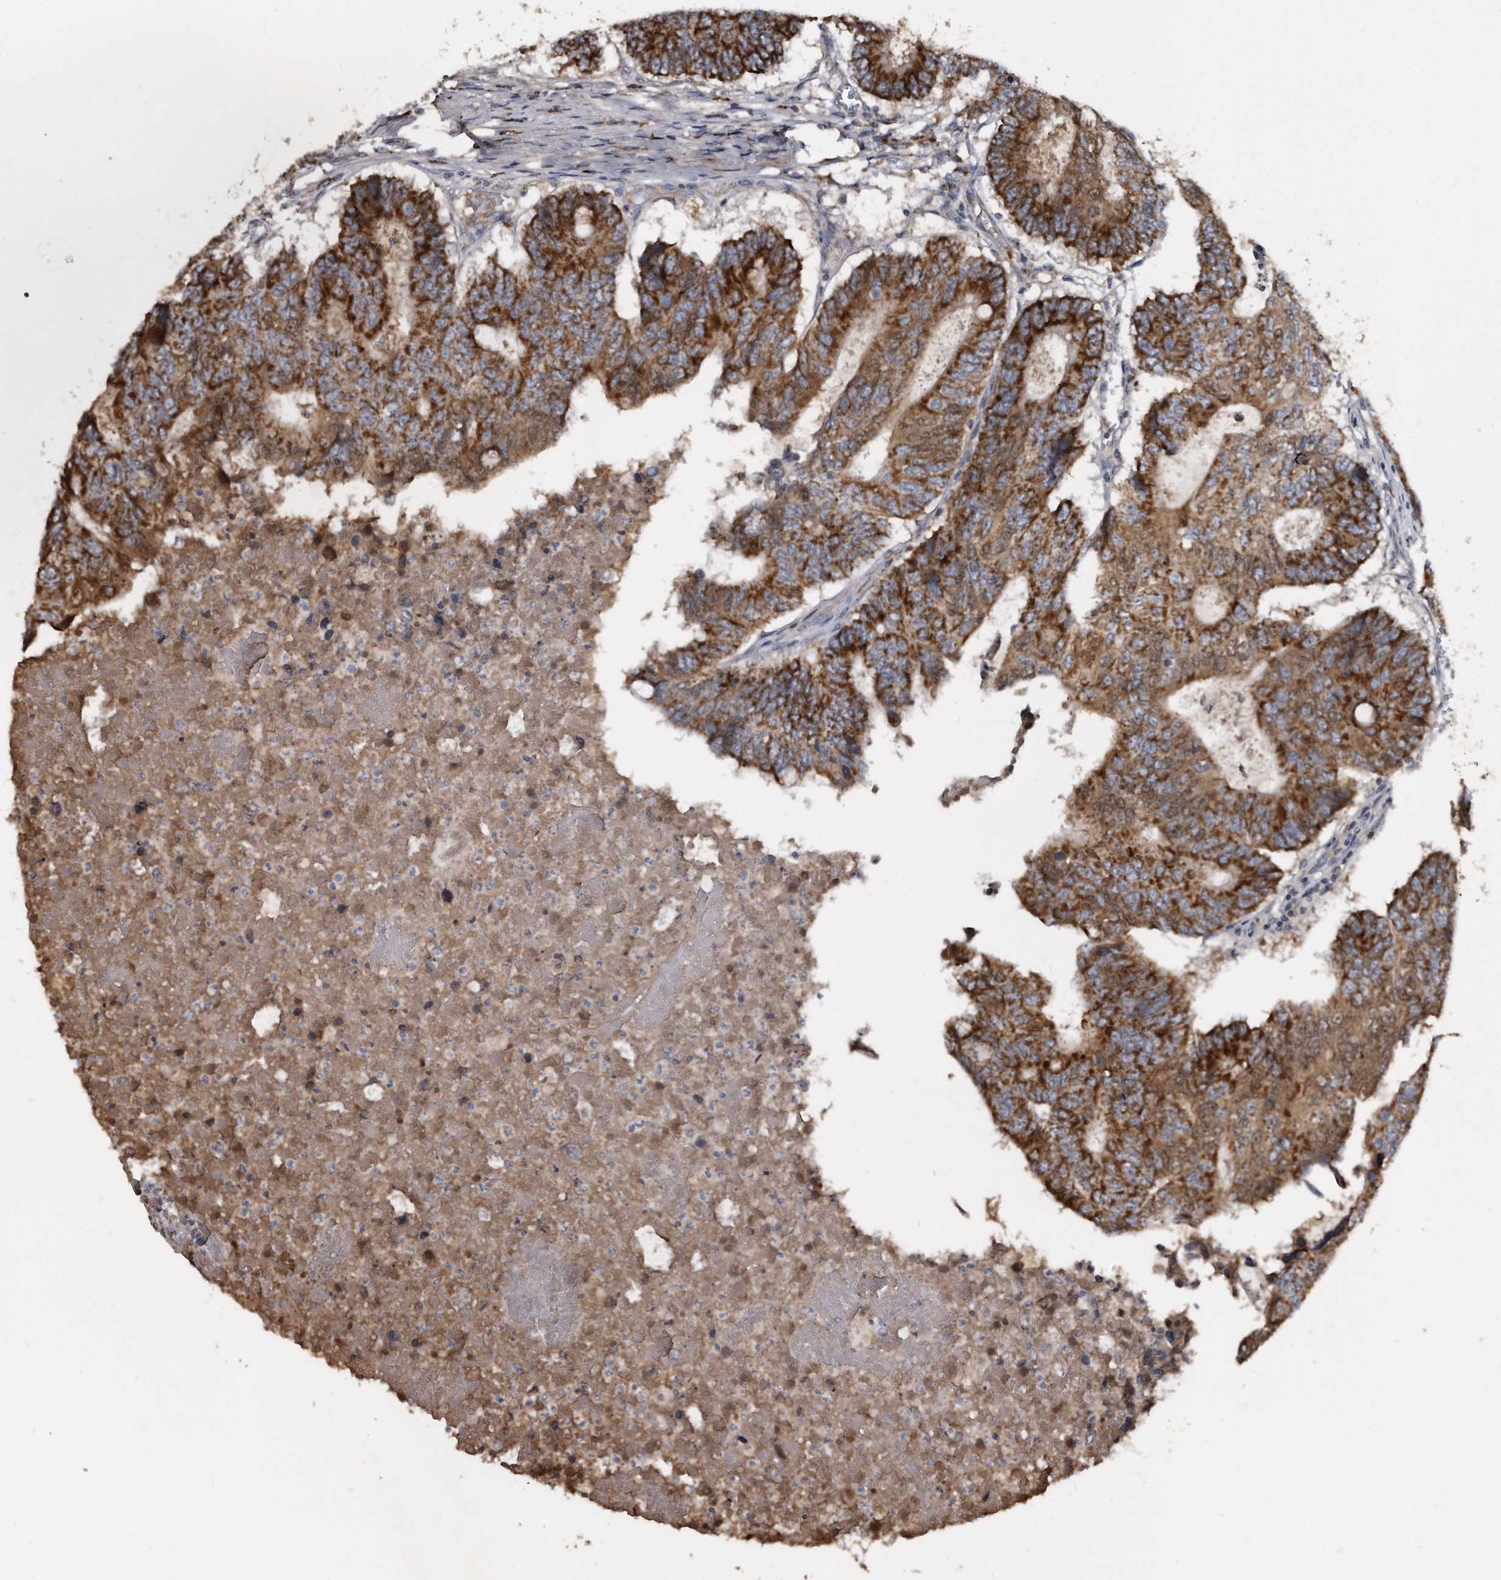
{"staining": {"intensity": "strong", "quantity": ">75%", "location": "cytoplasmic/membranous"}, "tissue": "colorectal cancer", "cell_type": "Tumor cells", "image_type": "cancer", "snomed": [{"axis": "morphology", "description": "Adenocarcinoma, NOS"}, {"axis": "topography", "description": "Colon"}], "caption": "Colorectal adenocarcinoma stained with a brown dye demonstrates strong cytoplasmic/membranous positive positivity in approximately >75% of tumor cells.", "gene": "FAM136A", "patient": {"sex": "male", "age": 87}}